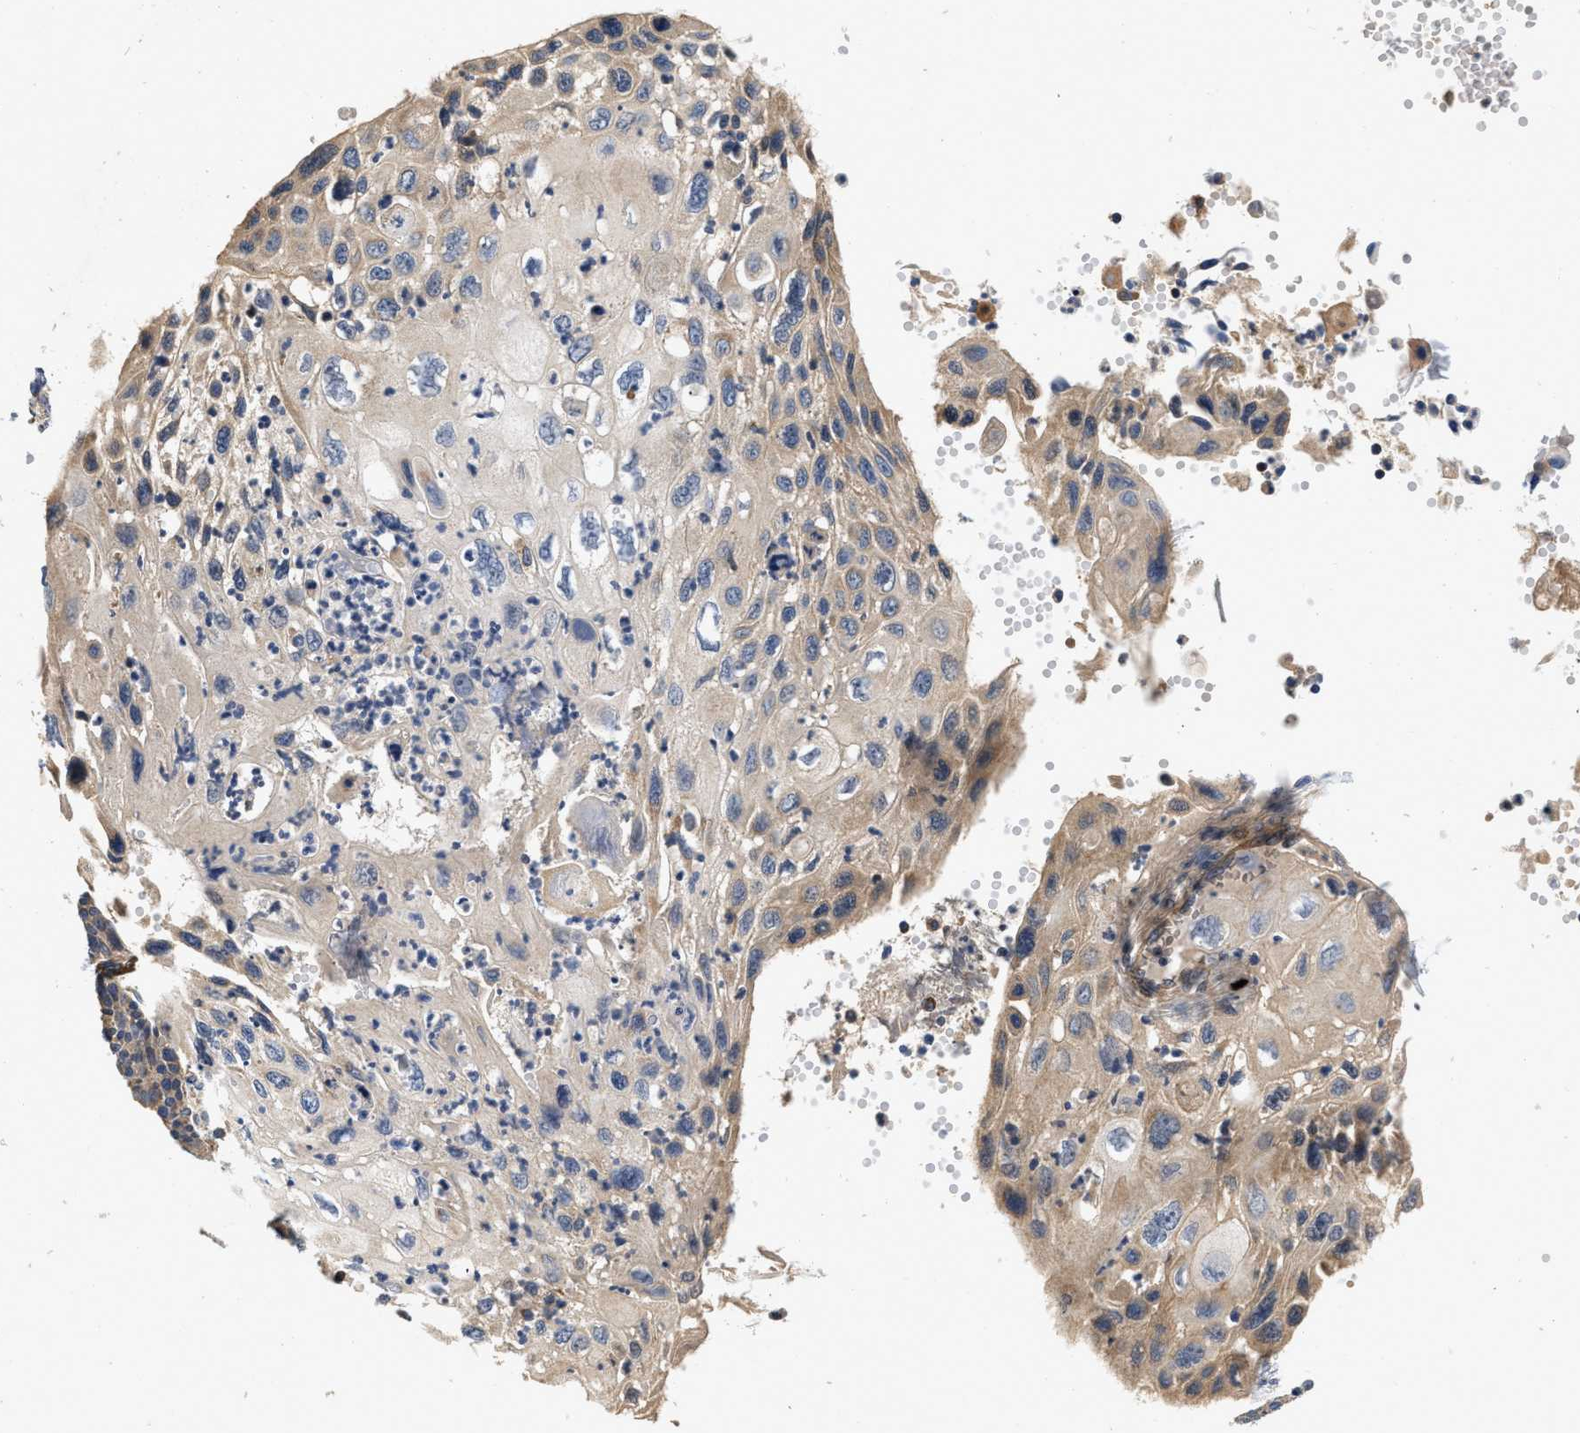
{"staining": {"intensity": "weak", "quantity": "25%-75%", "location": "cytoplasmic/membranous"}, "tissue": "cervical cancer", "cell_type": "Tumor cells", "image_type": "cancer", "snomed": [{"axis": "morphology", "description": "Squamous cell carcinoma, NOS"}, {"axis": "topography", "description": "Cervix"}], "caption": "Brown immunohistochemical staining in human cervical squamous cell carcinoma exhibits weak cytoplasmic/membranous staining in approximately 25%-75% of tumor cells.", "gene": "NME6", "patient": {"sex": "female", "age": 70}}